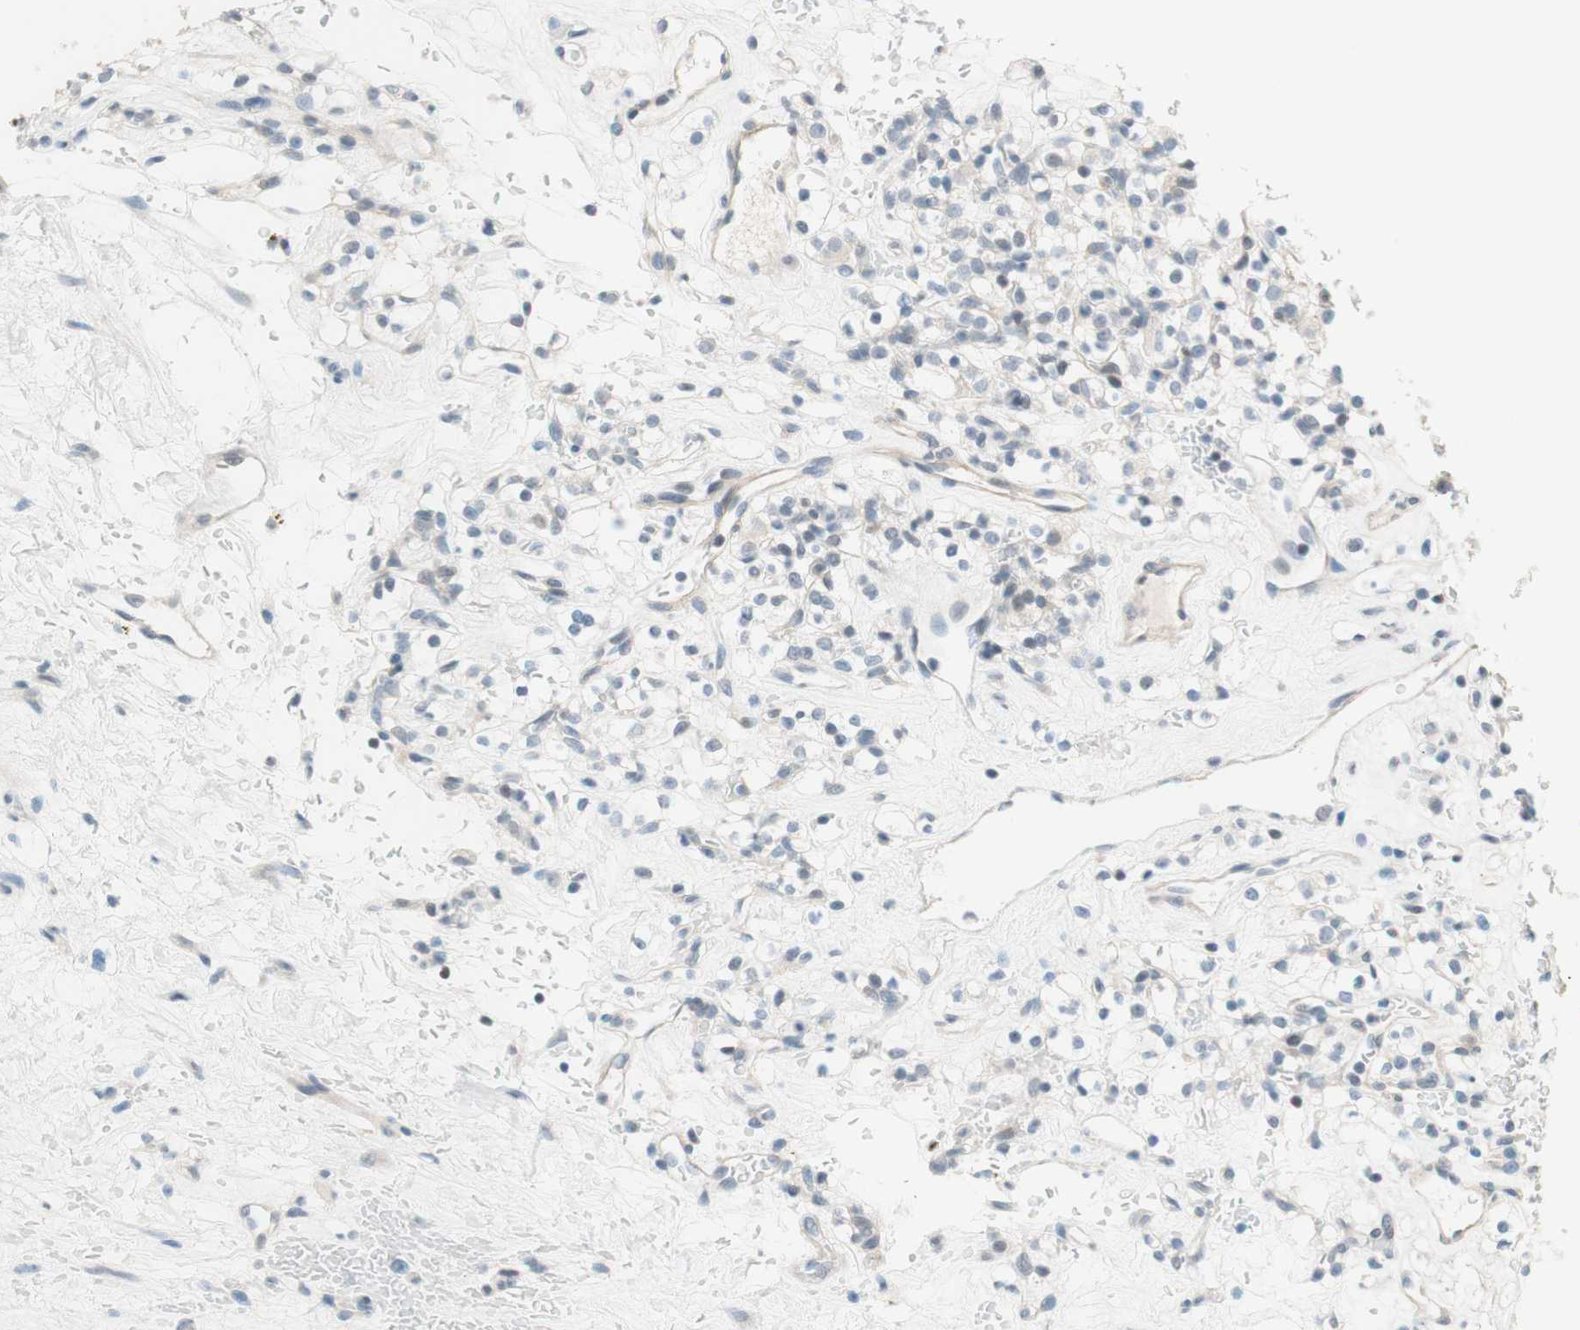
{"staining": {"intensity": "negative", "quantity": "none", "location": "none"}, "tissue": "renal cancer", "cell_type": "Tumor cells", "image_type": "cancer", "snomed": [{"axis": "morphology", "description": "Normal tissue, NOS"}, {"axis": "morphology", "description": "Adenocarcinoma, NOS"}, {"axis": "topography", "description": "Kidney"}], "caption": "Human renal adenocarcinoma stained for a protein using IHC shows no expression in tumor cells.", "gene": "JPH1", "patient": {"sex": "female", "age": 72}}